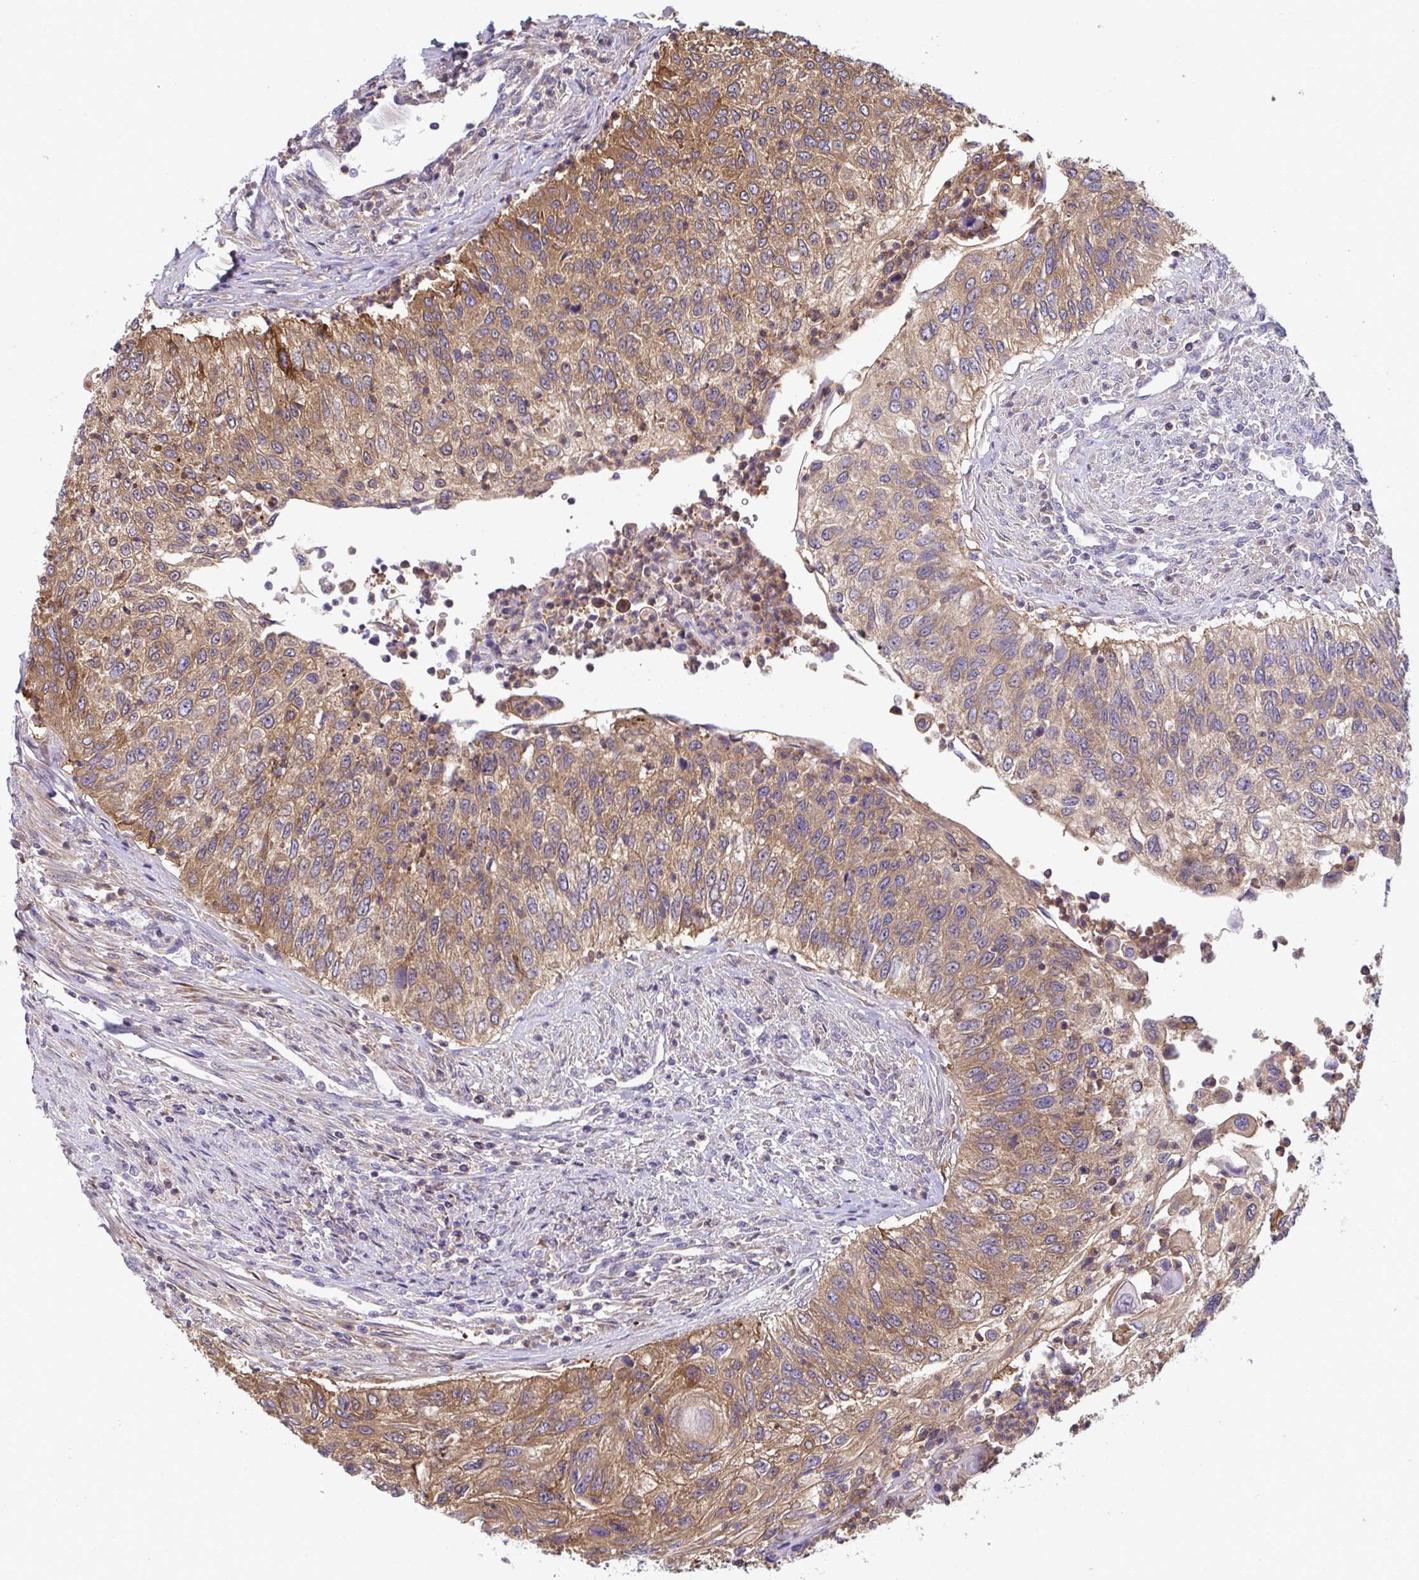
{"staining": {"intensity": "moderate", "quantity": ">75%", "location": "cytoplasmic/membranous"}, "tissue": "urothelial cancer", "cell_type": "Tumor cells", "image_type": "cancer", "snomed": [{"axis": "morphology", "description": "Urothelial carcinoma, High grade"}, {"axis": "topography", "description": "Urinary bladder"}], "caption": "A high-resolution histopathology image shows immunohistochemistry staining of high-grade urothelial carcinoma, which demonstrates moderate cytoplasmic/membranous staining in approximately >75% of tumor cells.", "gene": "SLC30A6", "patient": {"sex": "female", "age": 60}}